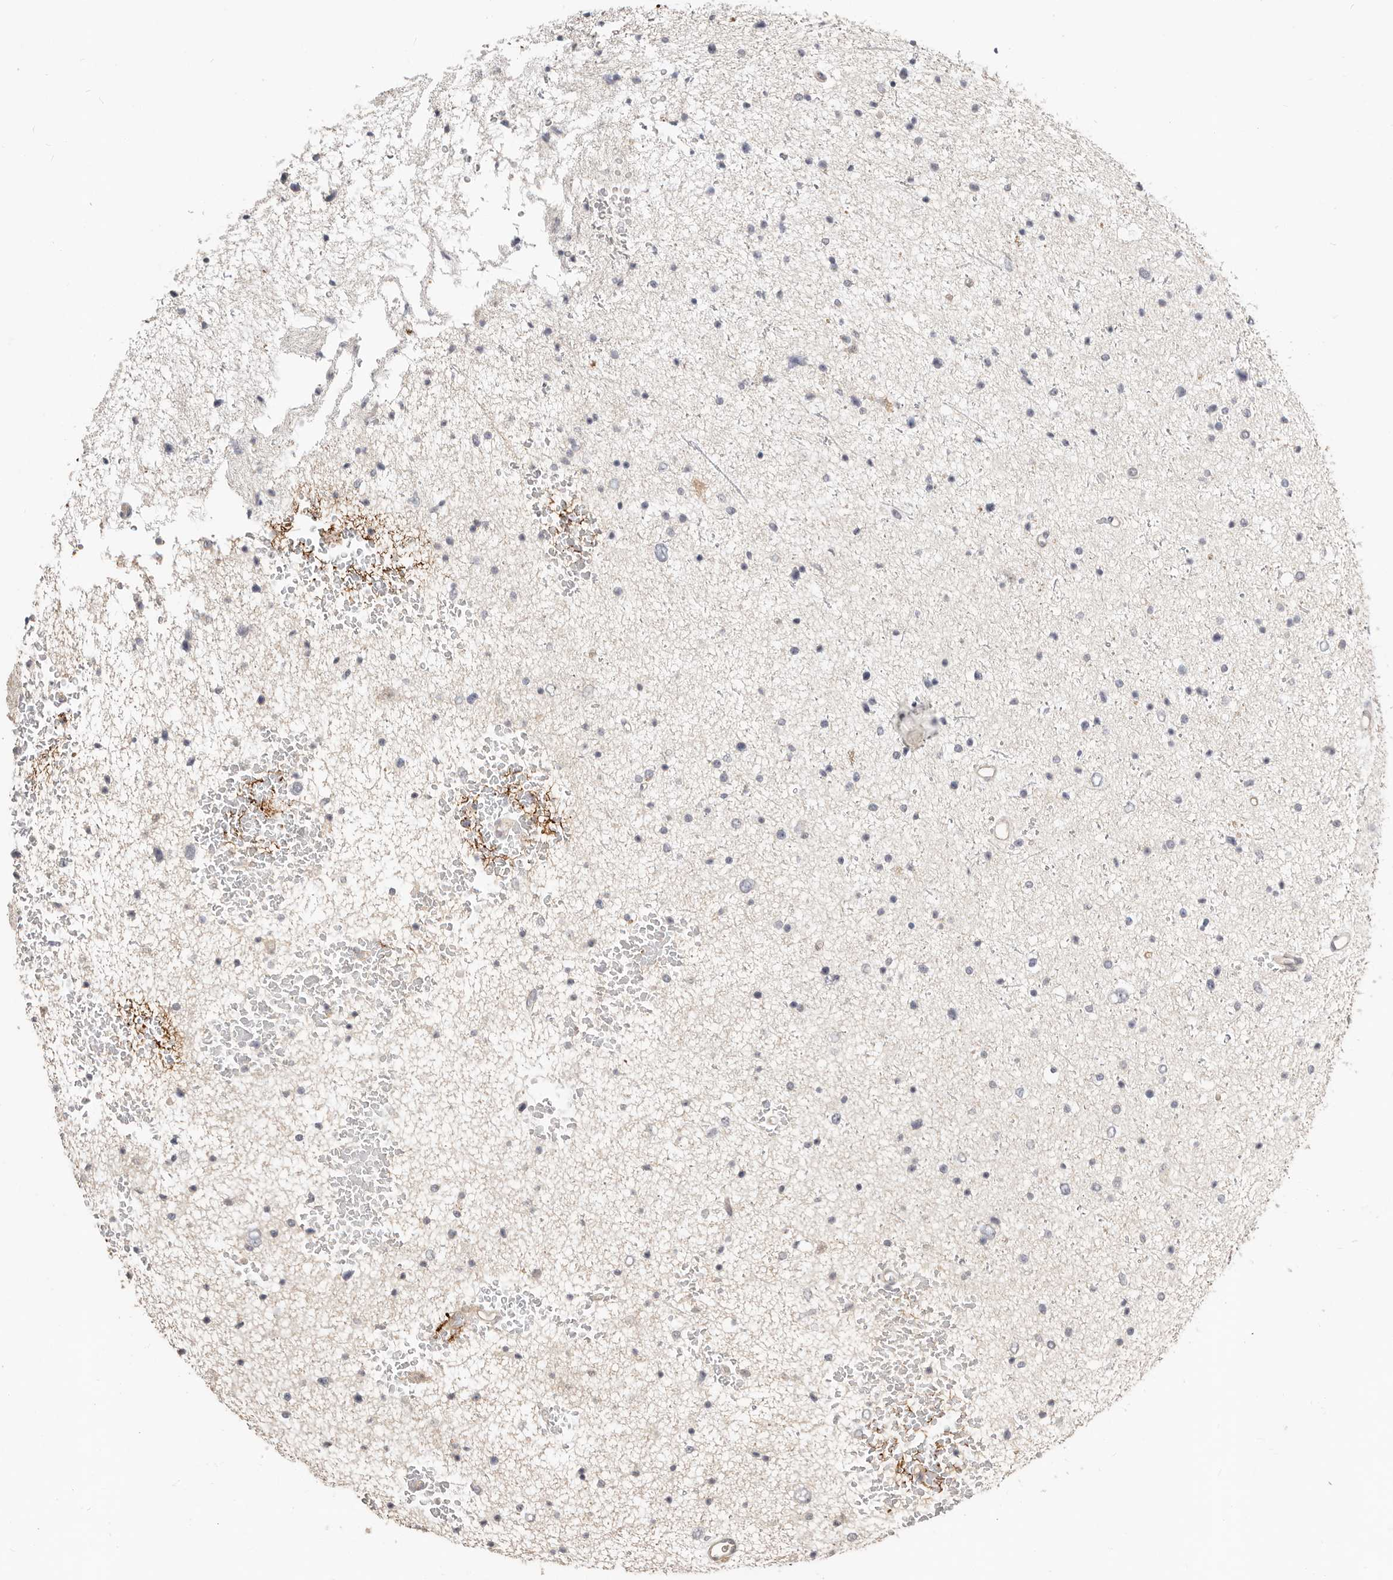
{"staining": {"intensity": "negative", "quantity": "none", "location": "none"}, "tissue": "glioma", "cell_type": "Tumor cells", "image_type": "cancer", "snomed": [{"axis": "morphology", "description": "Glioma, malignant, Low grade"}, {"axis": "topography", "description": "Cerebral cortex"}], "caption": "IHC histopathology image of human malignant glioma (low-grade) stained for a protein (brown), which displays no positivity in tumor cells.", "gene": "MTFR2", "patient": {"sex": "female", "age": 39}}